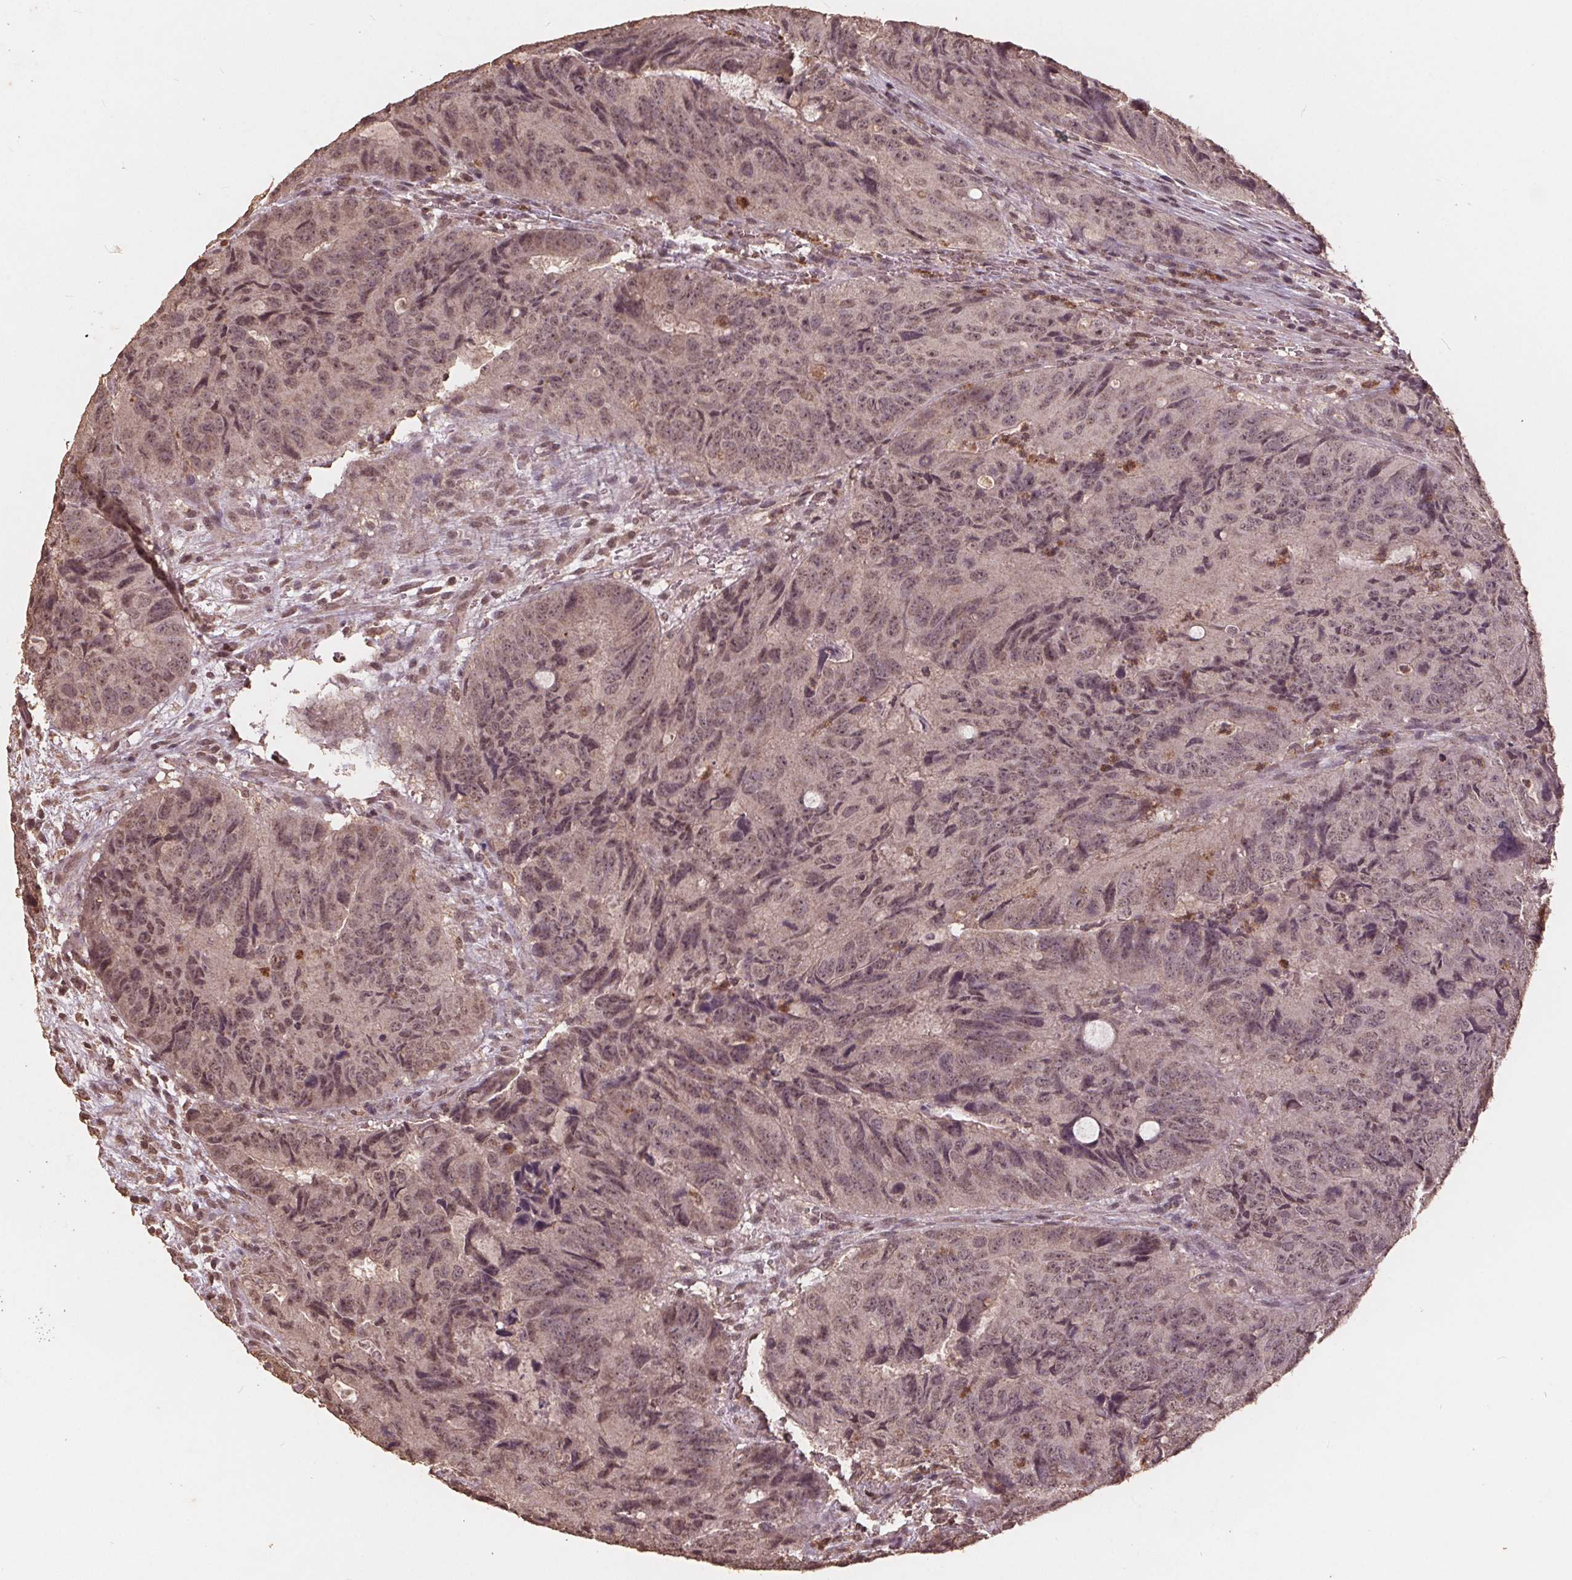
{"staining": {"intensity": "weak", "quantity": "<25%", "location": "nuclear"}, "tissue": "colorectal cancer", "cell_type": "Tumor cells", "image_type": "cancer", "snomed": [{"axis": "morphology", "description": "Adenocarcinoma, NOS"}, {"axis": "topography", "description": "Colon"}], "caption": "DAB (3,3'-diaminobenzidine) immunohistochemical staining of human adenocarcinoma (colorectal) reveals no significant expression in tumor cells. (Stains: DAB immunohistochemistry with hematoxylin counter stain, Microscopy: brightfield microscopy at high magnification).", "gene": "DSG3", "patient": {"sex": "male", "age": 79}}